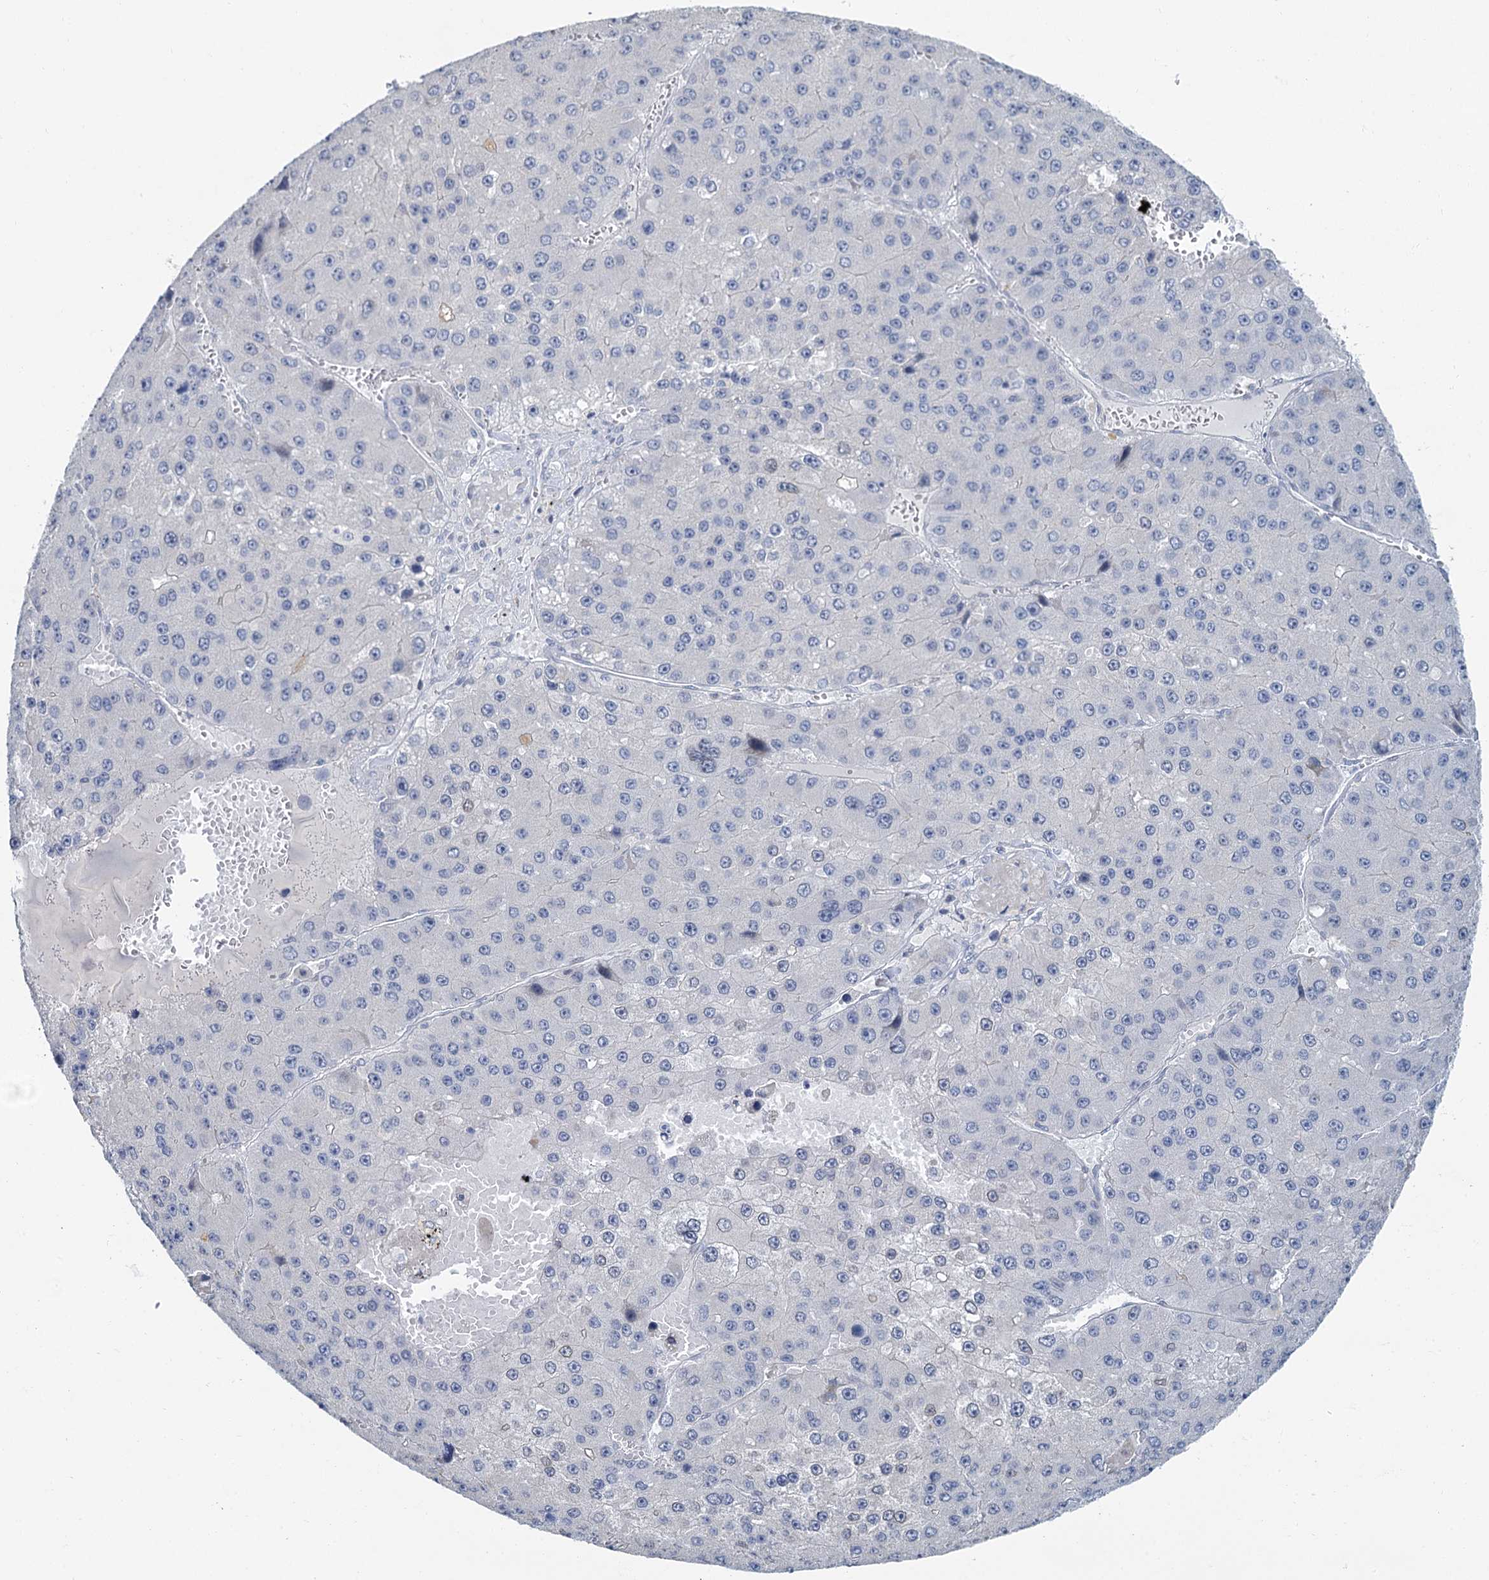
{"staining": {"intensity": "negative", "quantity": "none", "location": "none"}, "tissue": "liver cancer", "cell_type": "Tumor cells", "image_type": "cancer", "snomed": [{"axis": "morphology", "description": "Carcinoma, Hepatocellular, NOS"}, {"axis": "topography", "description": "Liver"}], "caption": "Immunohistochemistry (IHC) histopathology image of liver hepatocellular carcinoma stained for a protein (brown), which shows no staining in tumor cells.", "gene": "ACRBP", "patient": {"sex": "female", "age": 73}}